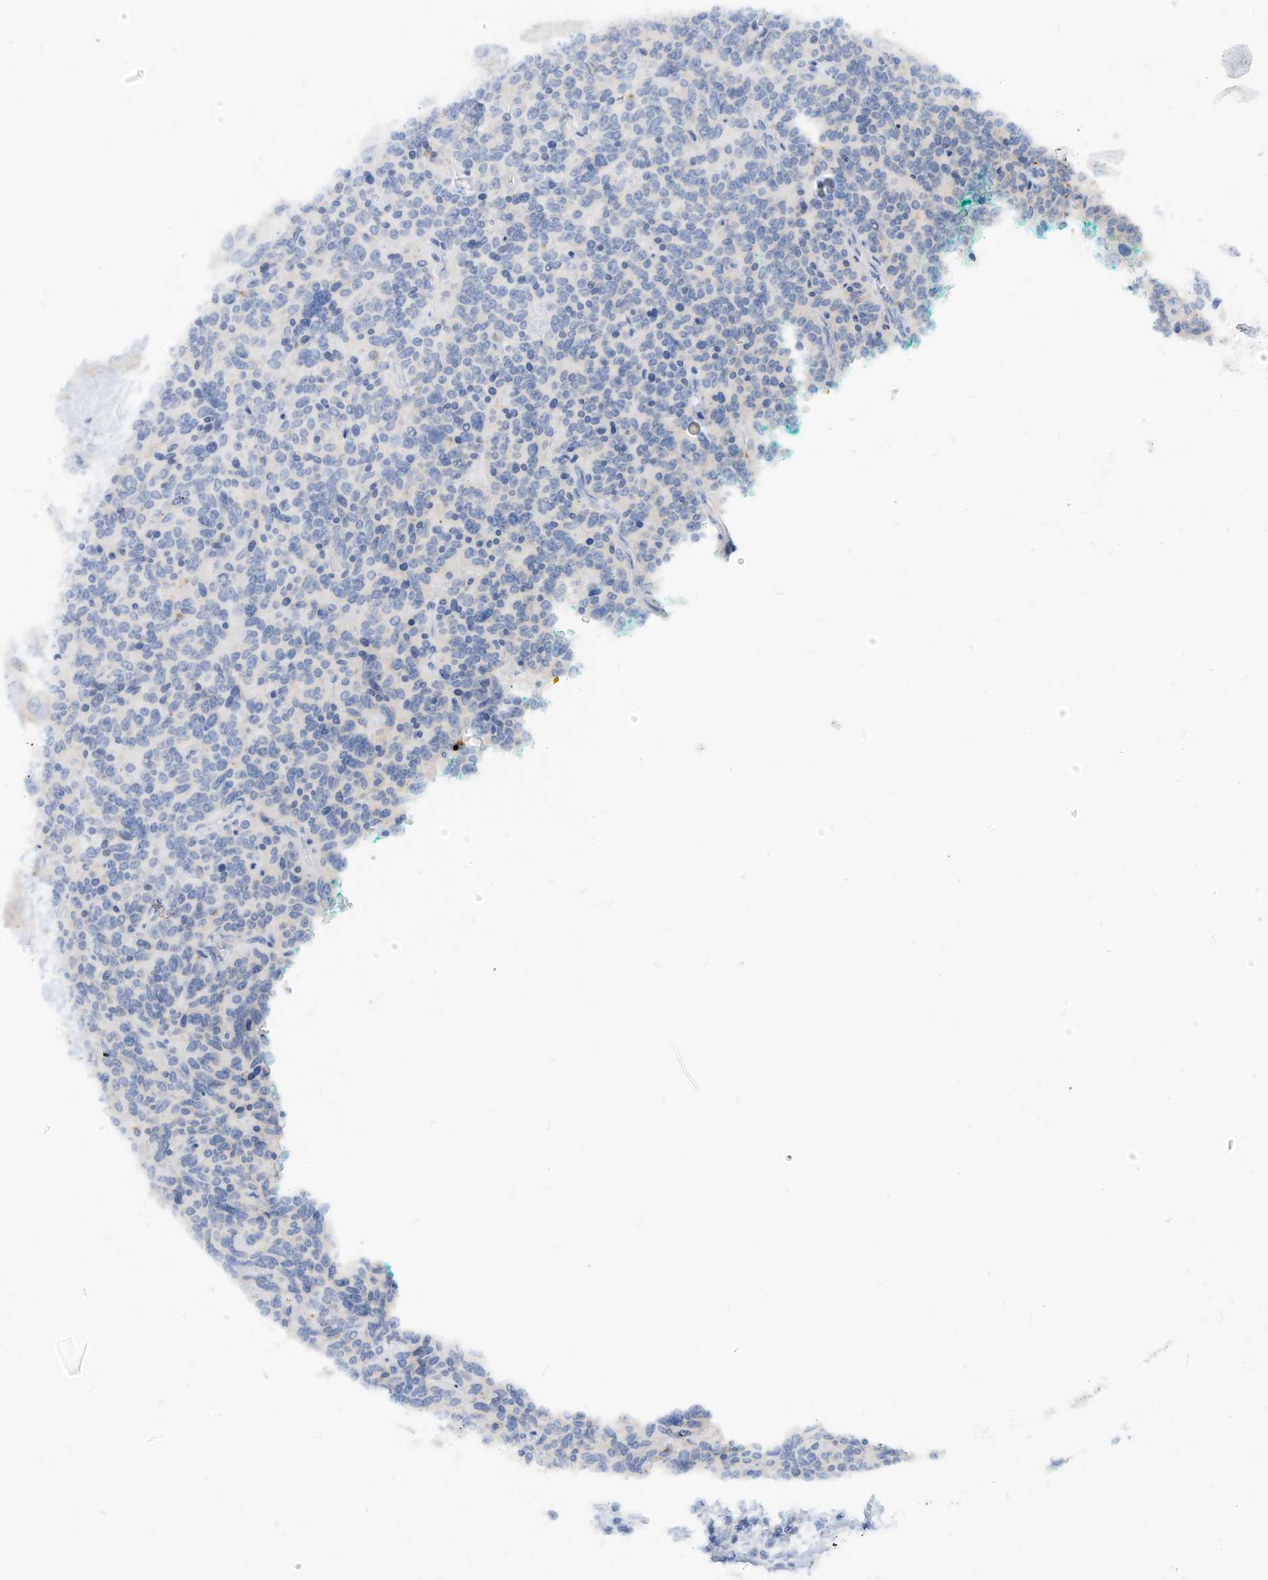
{"staining": {"intensity": "negative", "quantity": "none", "location": "none"}, "tissue": "carcinoid", "cell_type": "Tumor cells", "image_type": "cancer", "snomed": [{"axis": "morphology", "description": "Carcinoid, malignant, NOS"}, {"axis": "topography", "description": "Lung"}], "caption": "Immunohistochemical staining of human carcinoid exhibits no significant staining in tumor cells.", "gene": "ZNF404", "patient": {"sex": "female", "age": 46}}